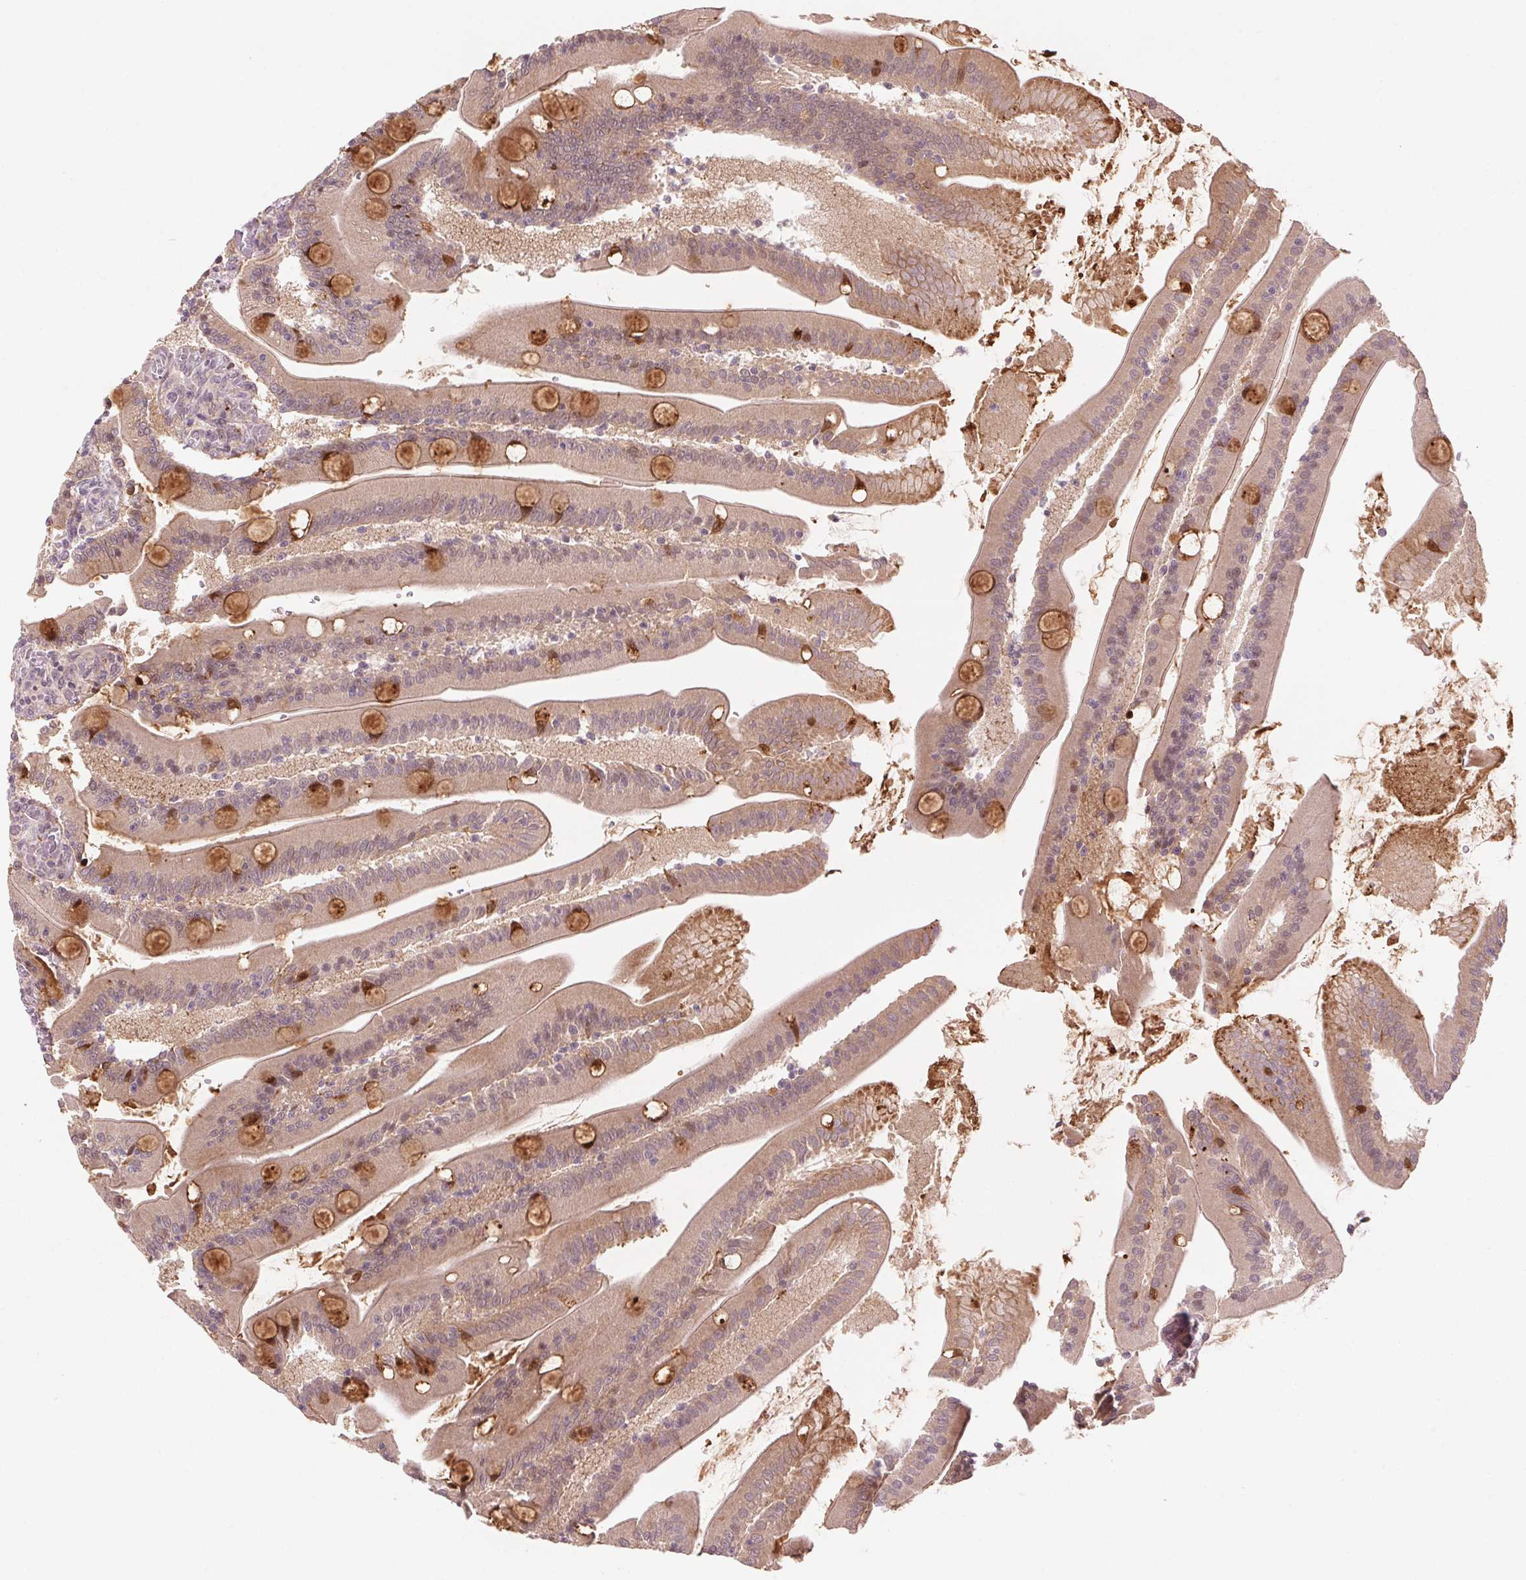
{"staining": {"intensity": "strong", "quantity": "25%-75%", "location": "cytoplasmic/membranous"}, "tissue": "small intestine", "cell_type": "Glandular cells", "image_type": "normal", "snomed": [{"axis": "morphology", "description": "Normal tissue, NOS"}, {"axis": "topography", "description": "Small intestine"}], "caption": "About 25%-75% of glandular cells in unremarkable small intestine display strong cytoplasmic/membranous protein positivity as visualized by brown immunohistochemical staining.", "gene": "TMED6", "patient": {"sex": "male", "age": 37}}